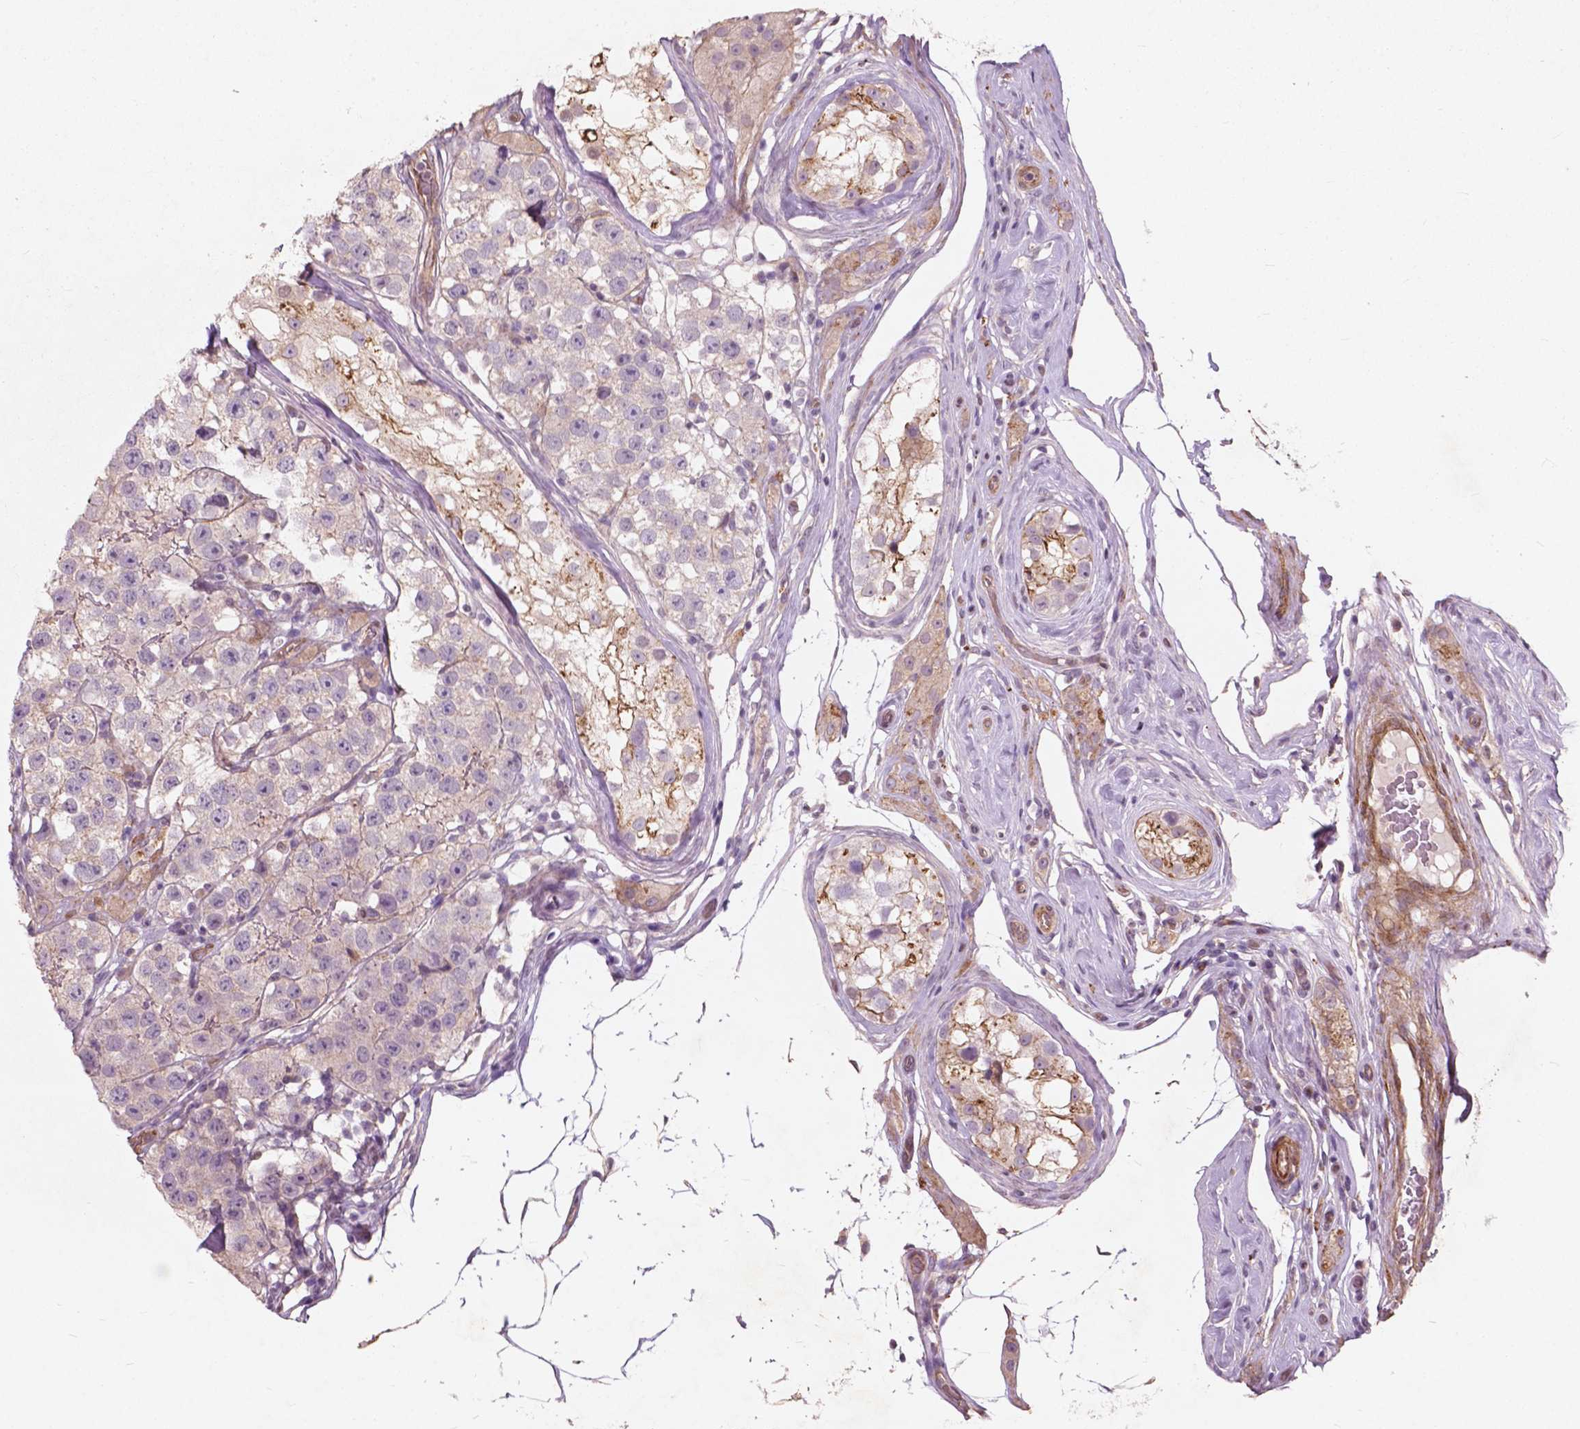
{"staining": {"intensity": "negative", "quantity": "none", "location": "none"}, "tissue": "testis cancer", "cell_type": "Tumor cells", "image_type": "cancer", "snomed": [{"axis": "morphology", "description": "Seminoma, NOS"}, {"axis": "topography", "description": "Testis"}], "caption": "There is no significant expression in tumor cells of testis cancer.", "gene": "RFPL4B", "patient": {"sex": "male", "age": 34}}